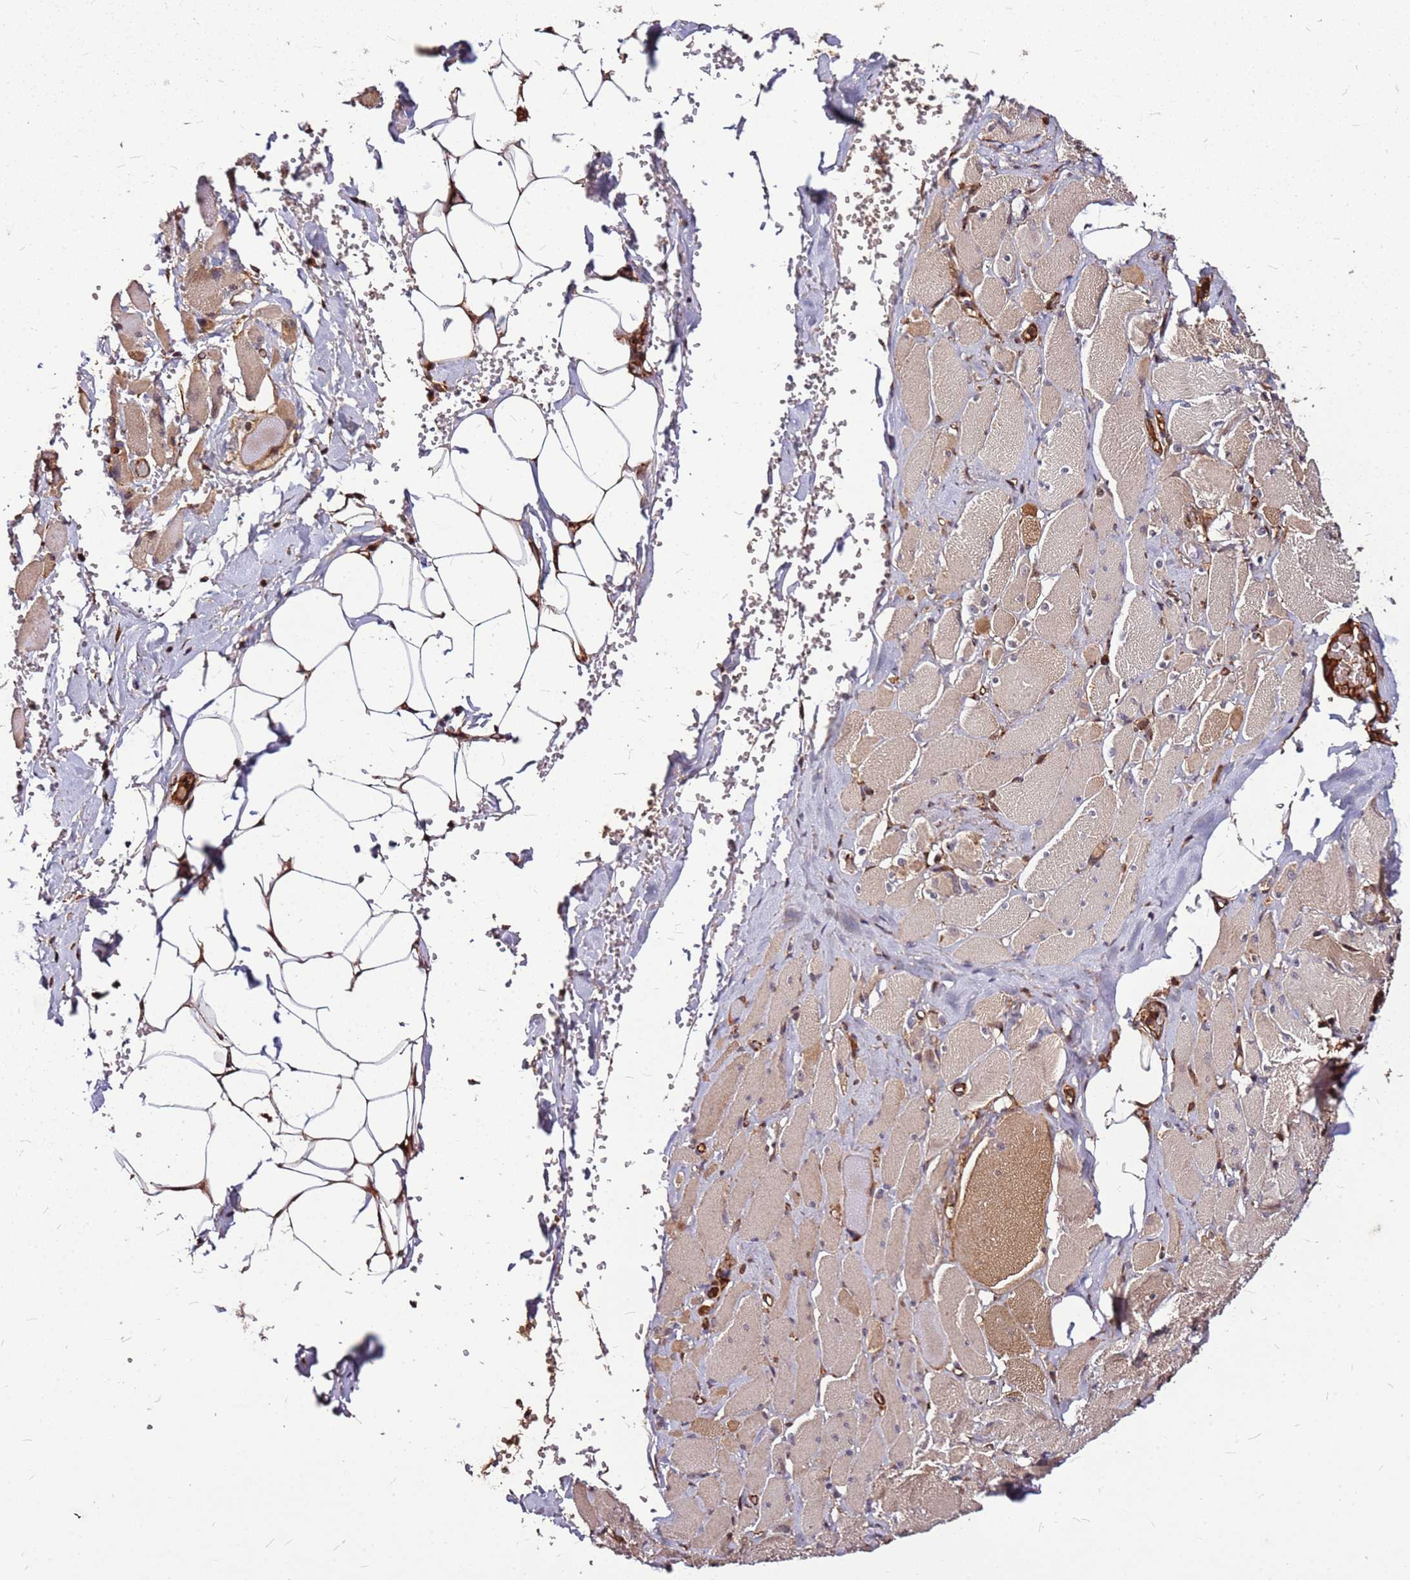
{"staining": {"intensity": "moderate", "quantity": "25%-75%", "location": "cytoplasmic/membranous"}, "tissue": "skeletal muscle", "cell_type": "Myocytes", "image_type": "normal", "snomed": [{"axis": "morphology", "description": "Normal tissue, NOS"}, {"axis": "morphology", "description": "Basal cell carcinoma"}, {"axis": "topography", "description": "Skeletal muscle"}], "caption": "Human skeletal muscle stained with a brown dye displays moderate cytoplasmic/membranous positive staining in about 25%-75% of myocytes.", "gene": "LYPLAL1", "patient": {"sex": "female", "age": 64}}